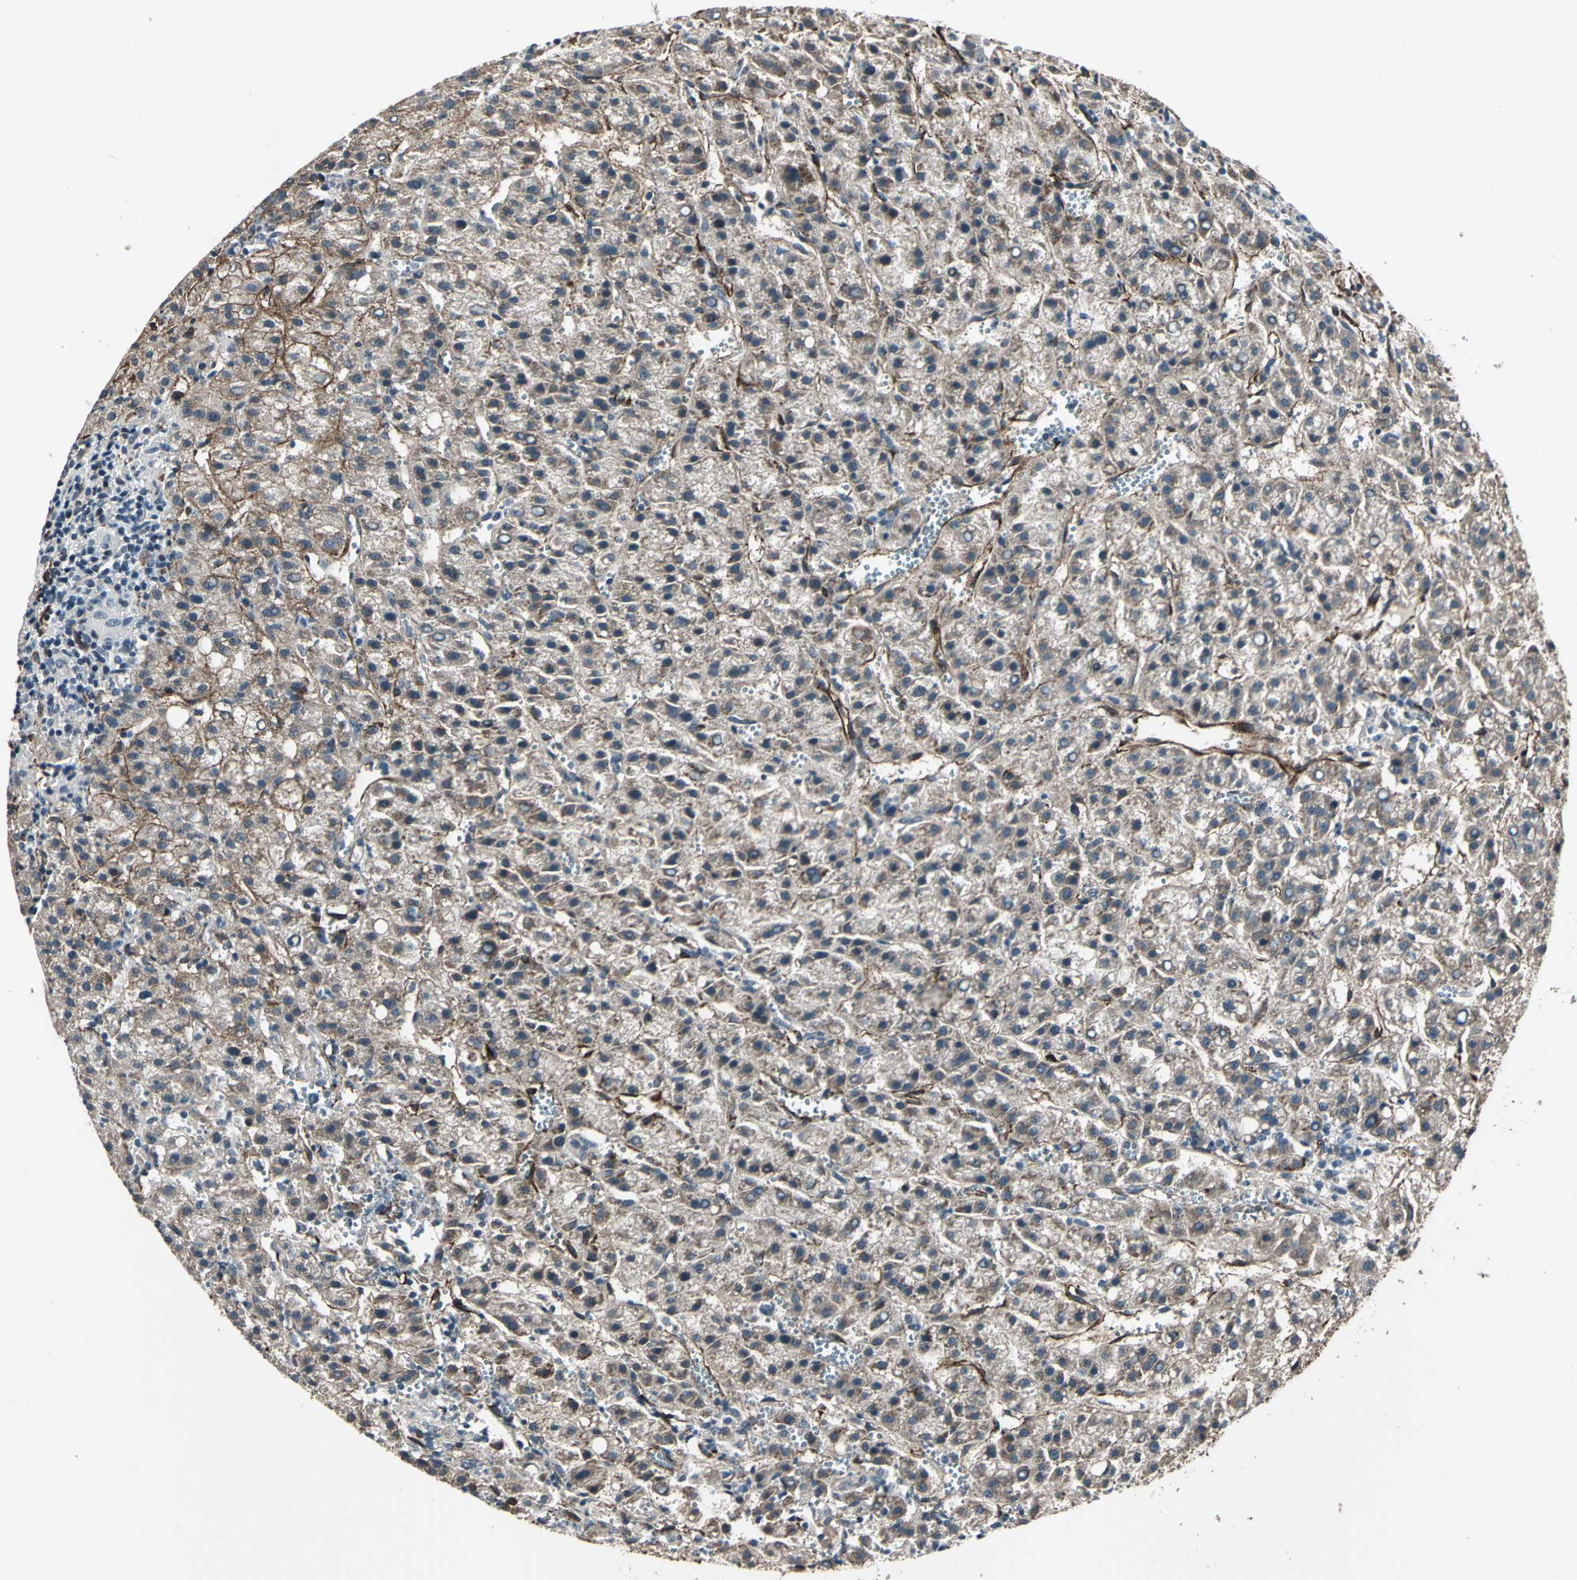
{"staining": {"intensity": "moderate", "quantity": "<25%", "location": "cytoplasmic/membranous"}, "tissue": "liver cancer", "cell_type": "Tumor cells", "image_type": "cancer", "snomed": [{"axis": "morphology", "description": "Carcinoma, Hepatocellular, NOS"}, {"axis": "topography", "description": "Liver"}], "caption": "The immunohistochemical stain highlights moderate cytoplasmic/membranous positivity in tumor cells of liver cancer (hepatocellular carcinoma) tissue.", "gene": "EXD2", "patient": {"sex": "female", "age": 58}}